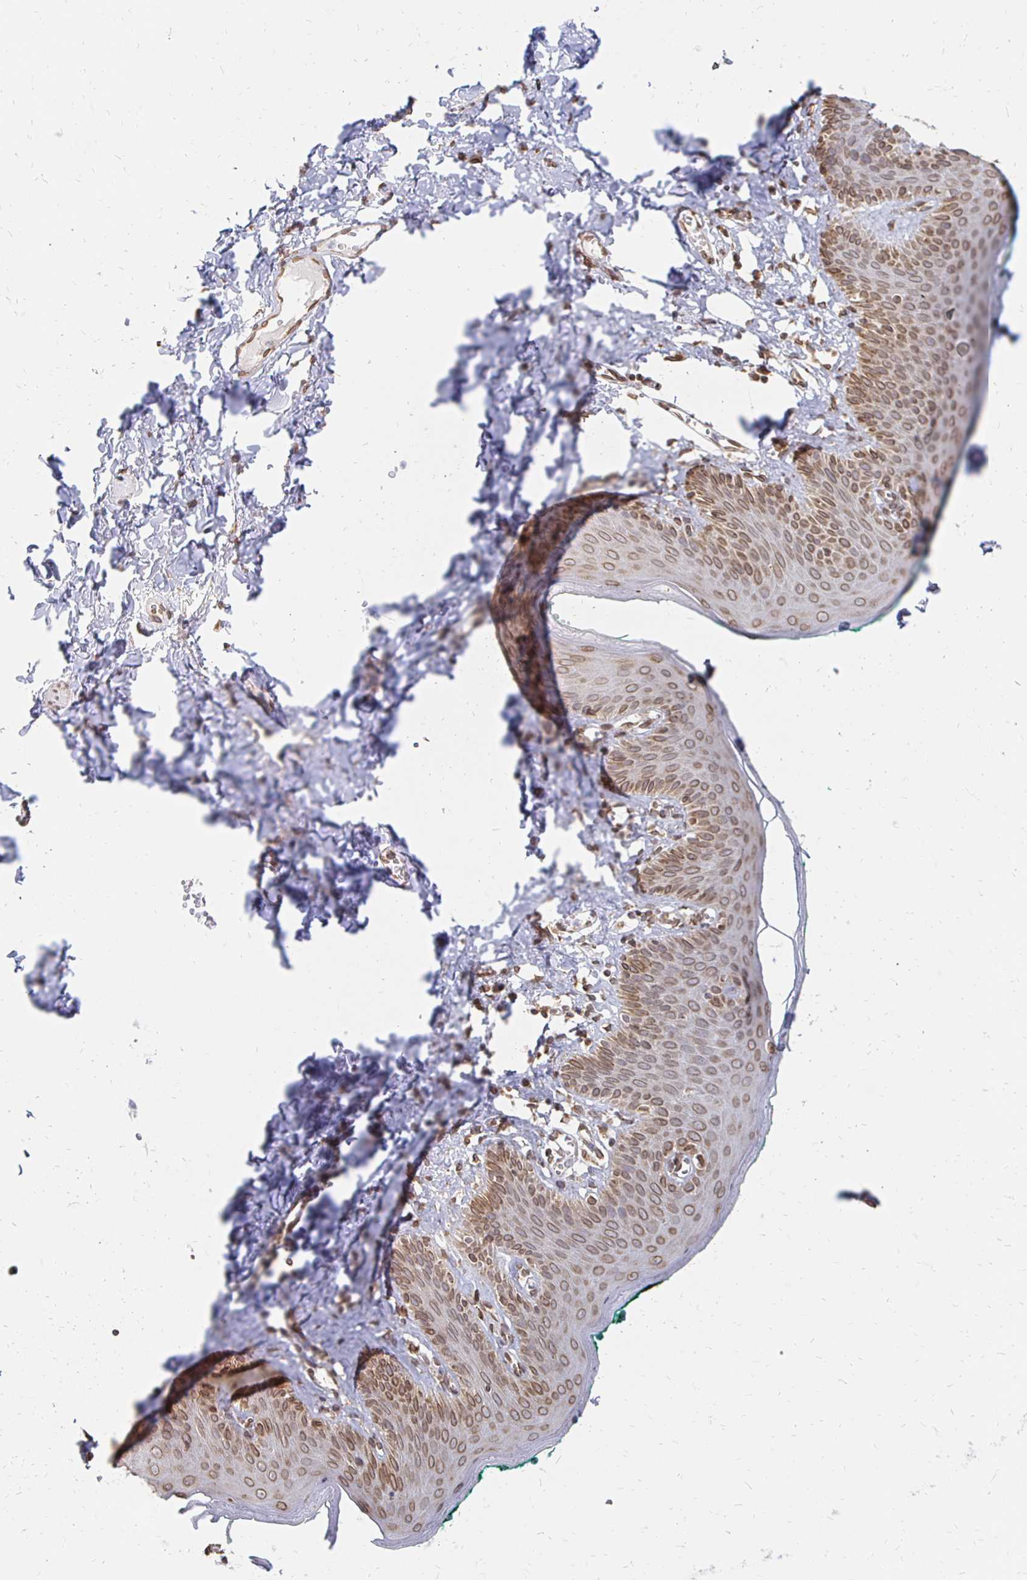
{"staining": {"intensity": "moderate", "quantity": ">75%", "location": "cytoplasmic/membranous,nuclear"}, "tissue": "skin", "cell_type": "Epidermal cells", "image_type": "normal", "snomed": [{"axis": "morphology", "description": "Normal tissue, NOS"}, {"axis": "topography", "description": "Vulva"}, {"axis": "topography", "description": "Peripheral nerve tissue"}], "caption": "Brown immunohistochemical staining in benign human skin exhibits moderate cytoplasmic/membranous,nuclear positivity in about >75% of epidermal cells. Ihc stains the protein of interest in brown and the nuclei are stained blue.", "gene": "PELI3", "patient": {"sex": "female", "age": 66}}